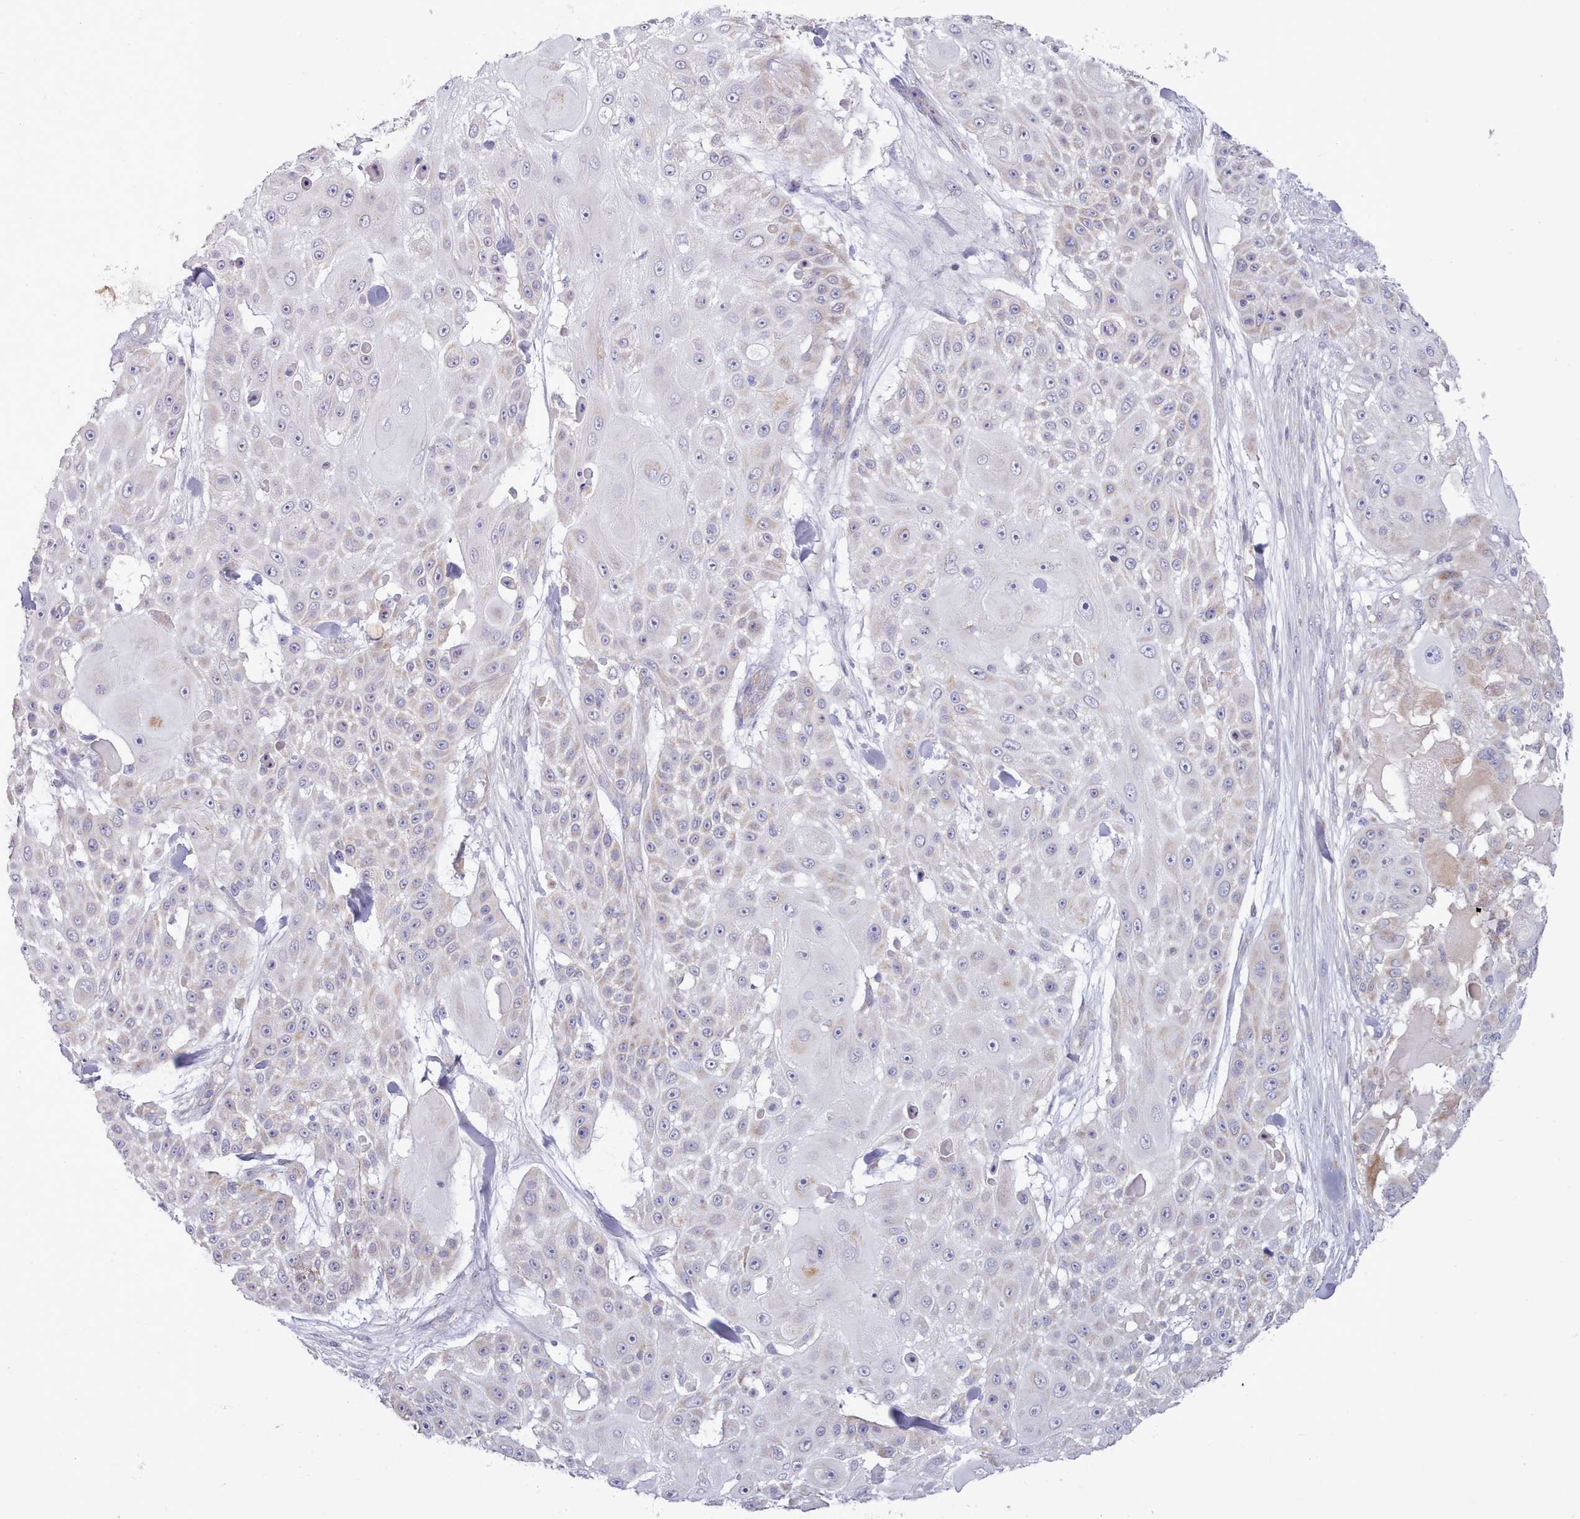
{"staining": {"intensity": "weak", "quantity": "25%-75%", "location": "cytoplasmic/membranous"}, "tissue": "skin cancer", "cell_type": "Tumor cells", "image_type": "cancer", "snomed": [{"axis": "morphology", "description": "Squamous cell carcinoma, NOS"}, {"axis": "topography", "description": "Skin"}], "caption": "Protein analysis of squamous cell carcinoma (skin) tissue reveals weak cytoplasmic/membranous staining in approximately 25%-75% of tumor cells. (DAB (3,3'-diaminobenzidine) = brown stain, brightfield microscopy at high magnification).", "gene": "MRPL21", "patient": {"sex": "female", "age": 86}}